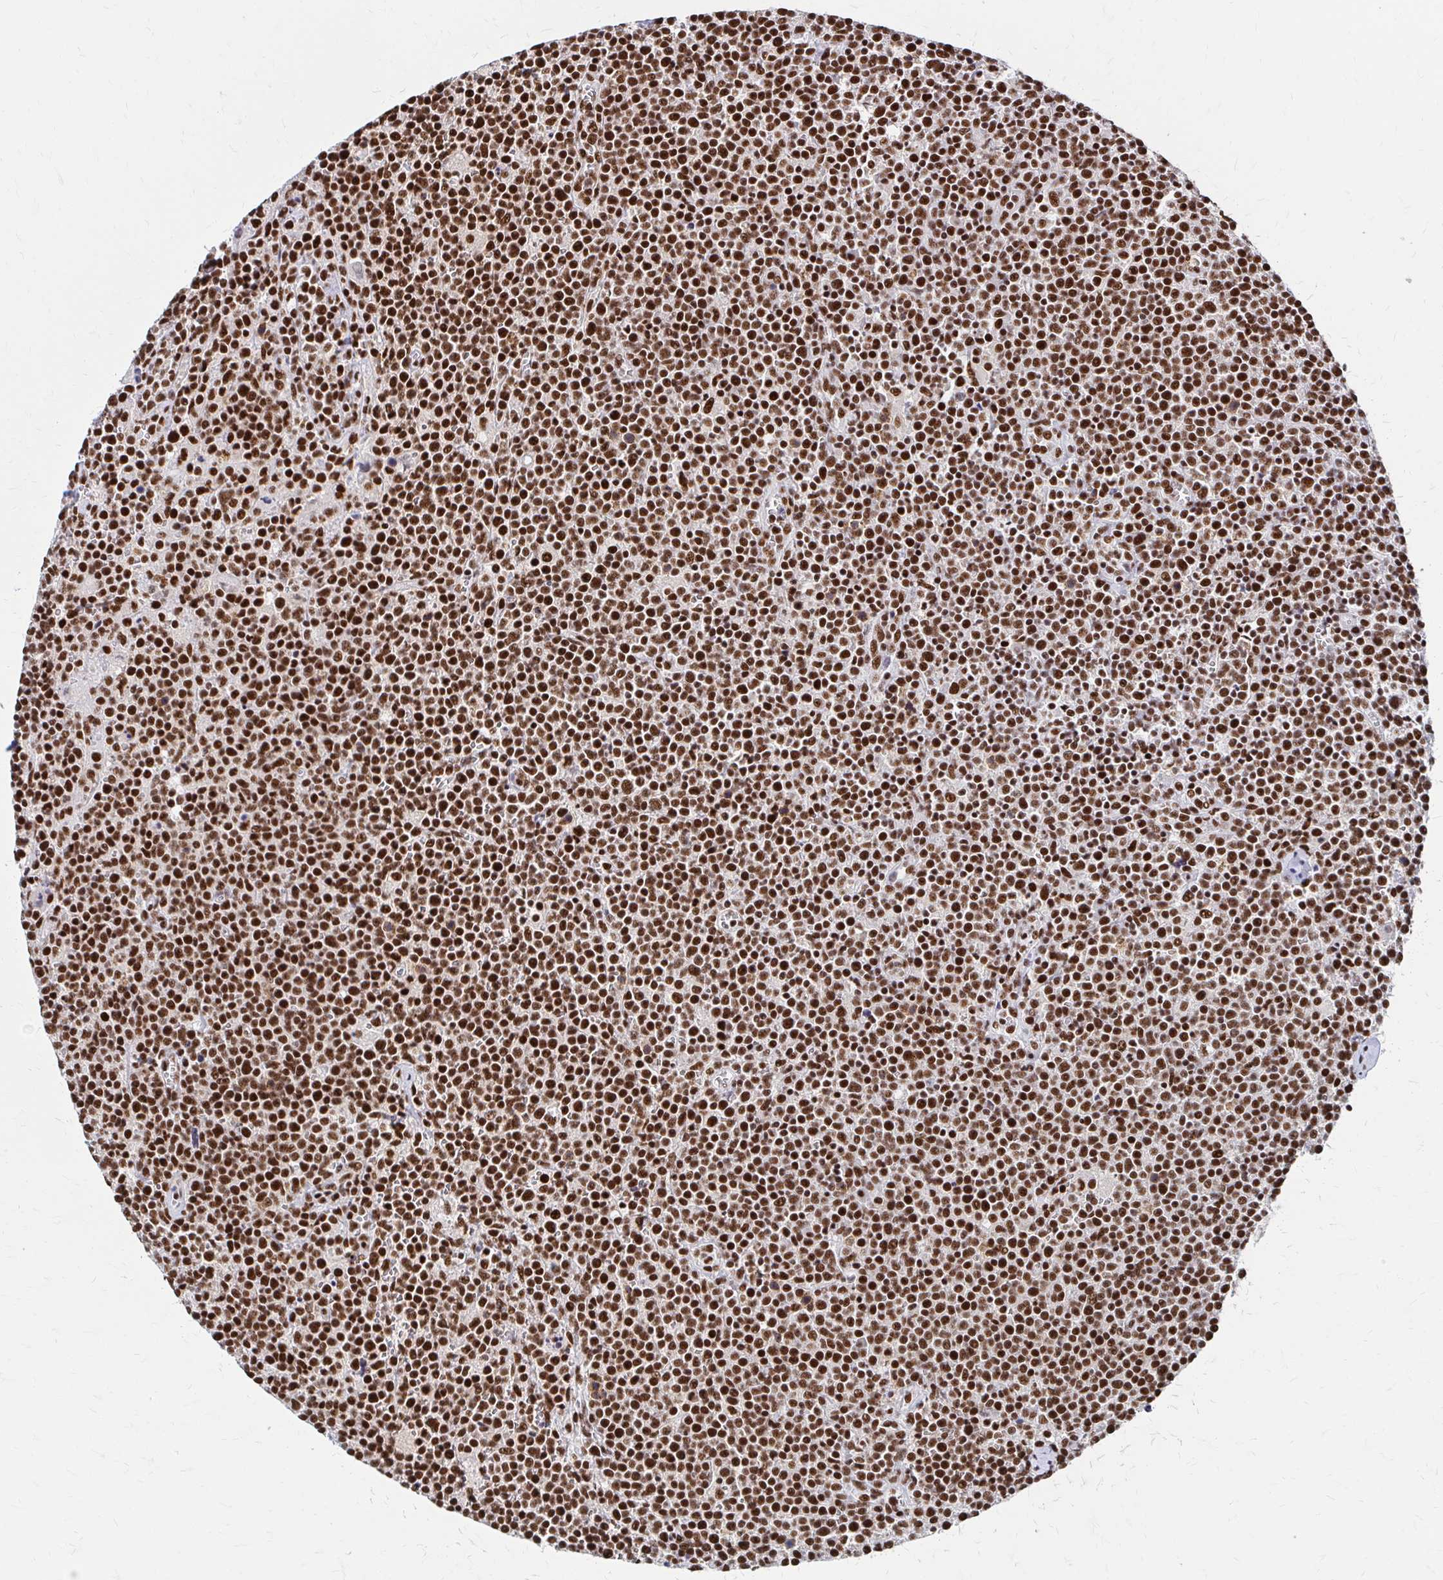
{"staining": {"intensity": "strong", "quantity": ">75%", "location": "nuclear"}, "tissue": "lymphoma", "cell_type": "Tumor cells", "image_type": "cancer", "snomed": [{"axis": "morphology", "description": "Malignant lymphoma, non-Hodgkin's type, High grade"}, {"axis": "topography", "description": "Lymph node"}], "caption": "Immunohistochemical staining of human lymphoma reveals high levels of strong nuclear protein staining in approximately >75% of tumor cells.", "gene": "CNKSR3", "patient": {"sex": "male", "age": 61}}